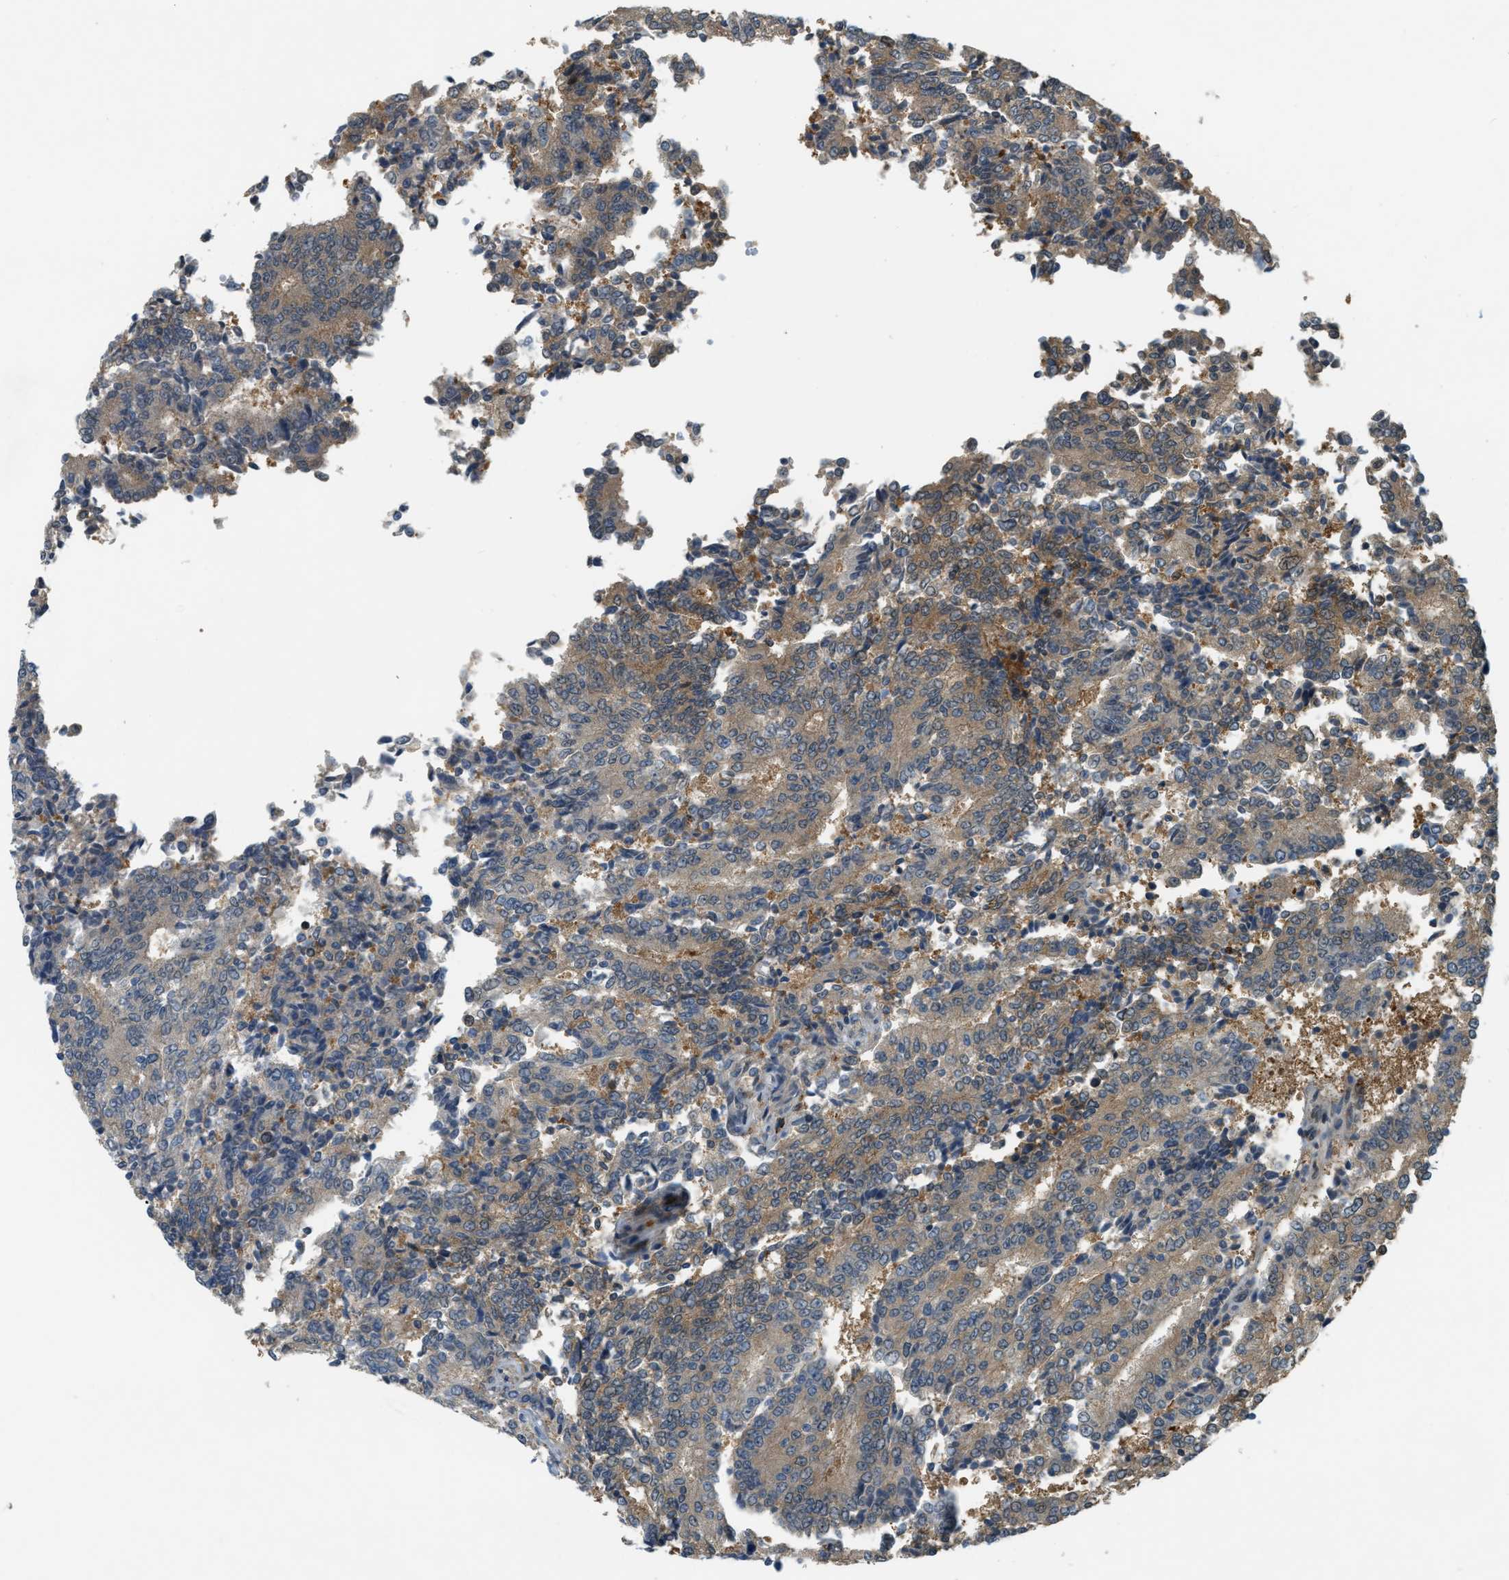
{"staining": {"intensity": "moderate", "quantity": ">75%", "location": "cytoplasmic/membranous"}, "tissue": "prostate cancer", "cell_type": "Tumor cells", "image_type": "cancer", "snomed": [{"axis": "morphology", "description": "Normal tissue, NOS"}, {"axis": "morphology", "description": "Adenocarcinoma, High grade"}, {"axis": "topography", "description": "Prostate"}, {"axis": "topography", "description": "Seminal veicle"}], "caption": "This image shows prostate high-grade adenocarcinoma stained with IHC to label a protein in brown. The cytoplasmic/membranous of tumor cells show moderate positivity for the protein. Nuclei are counter-stained blue.", "gene": "PDCL3", "patient": {"sex": "male", "age": 55}}